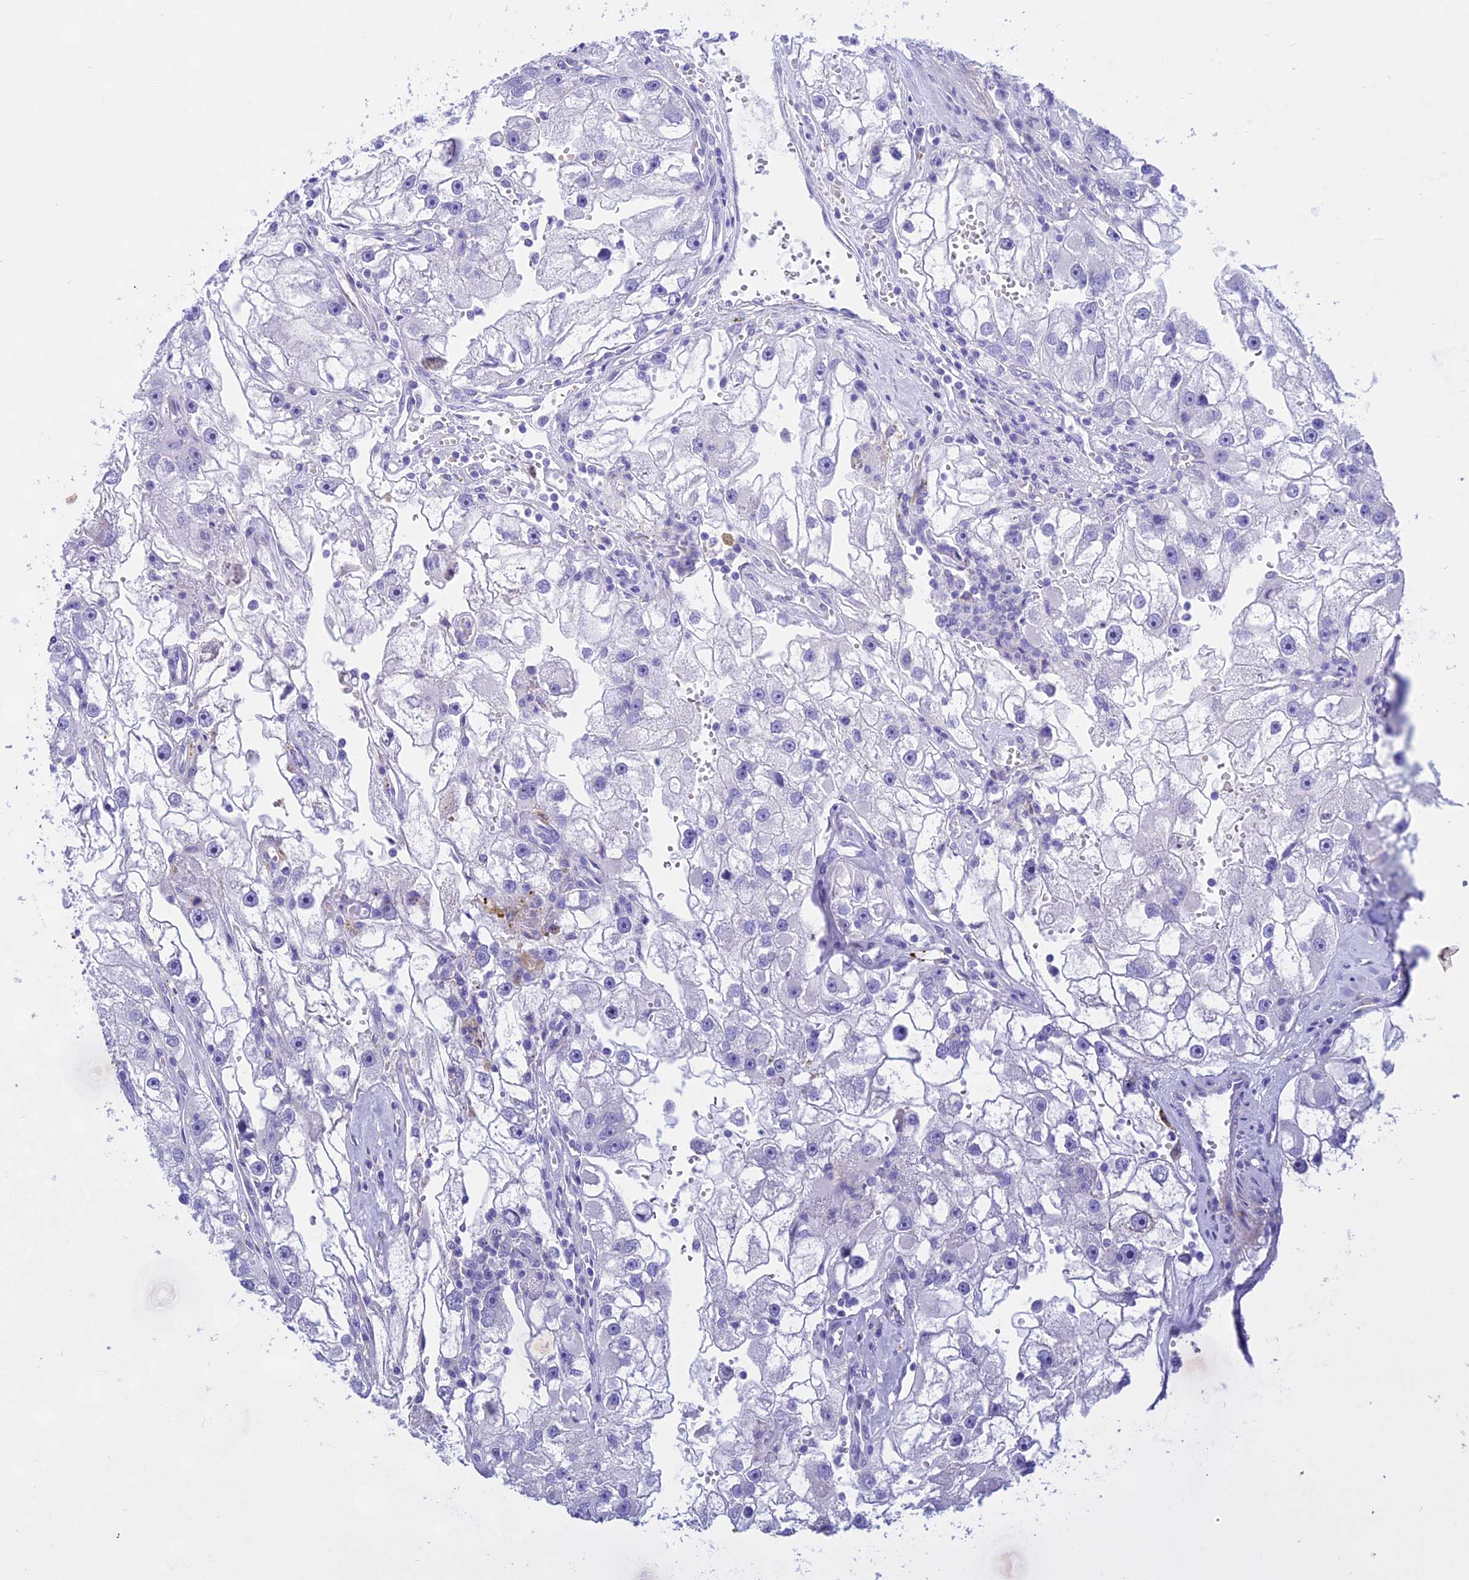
{"staining": {"intensity": "negative", "quantity": "none", "location": "none"}, "tissue": "renal cancer", "cell_type": "Tumor cells", "image_type": "cancer", "snomed": [{"axis": "morphology", "description": "Adenocarcinoma, NOS"}, {"axis": "topography", "description": "Kidney"}], "caption": "This is an immunohistochemistry micrograph of renal adenocarcinoma. There is no positivity in tumor cells.", "gene": "DEFB107A", "patient": {"sex": "male", "age": 63}}